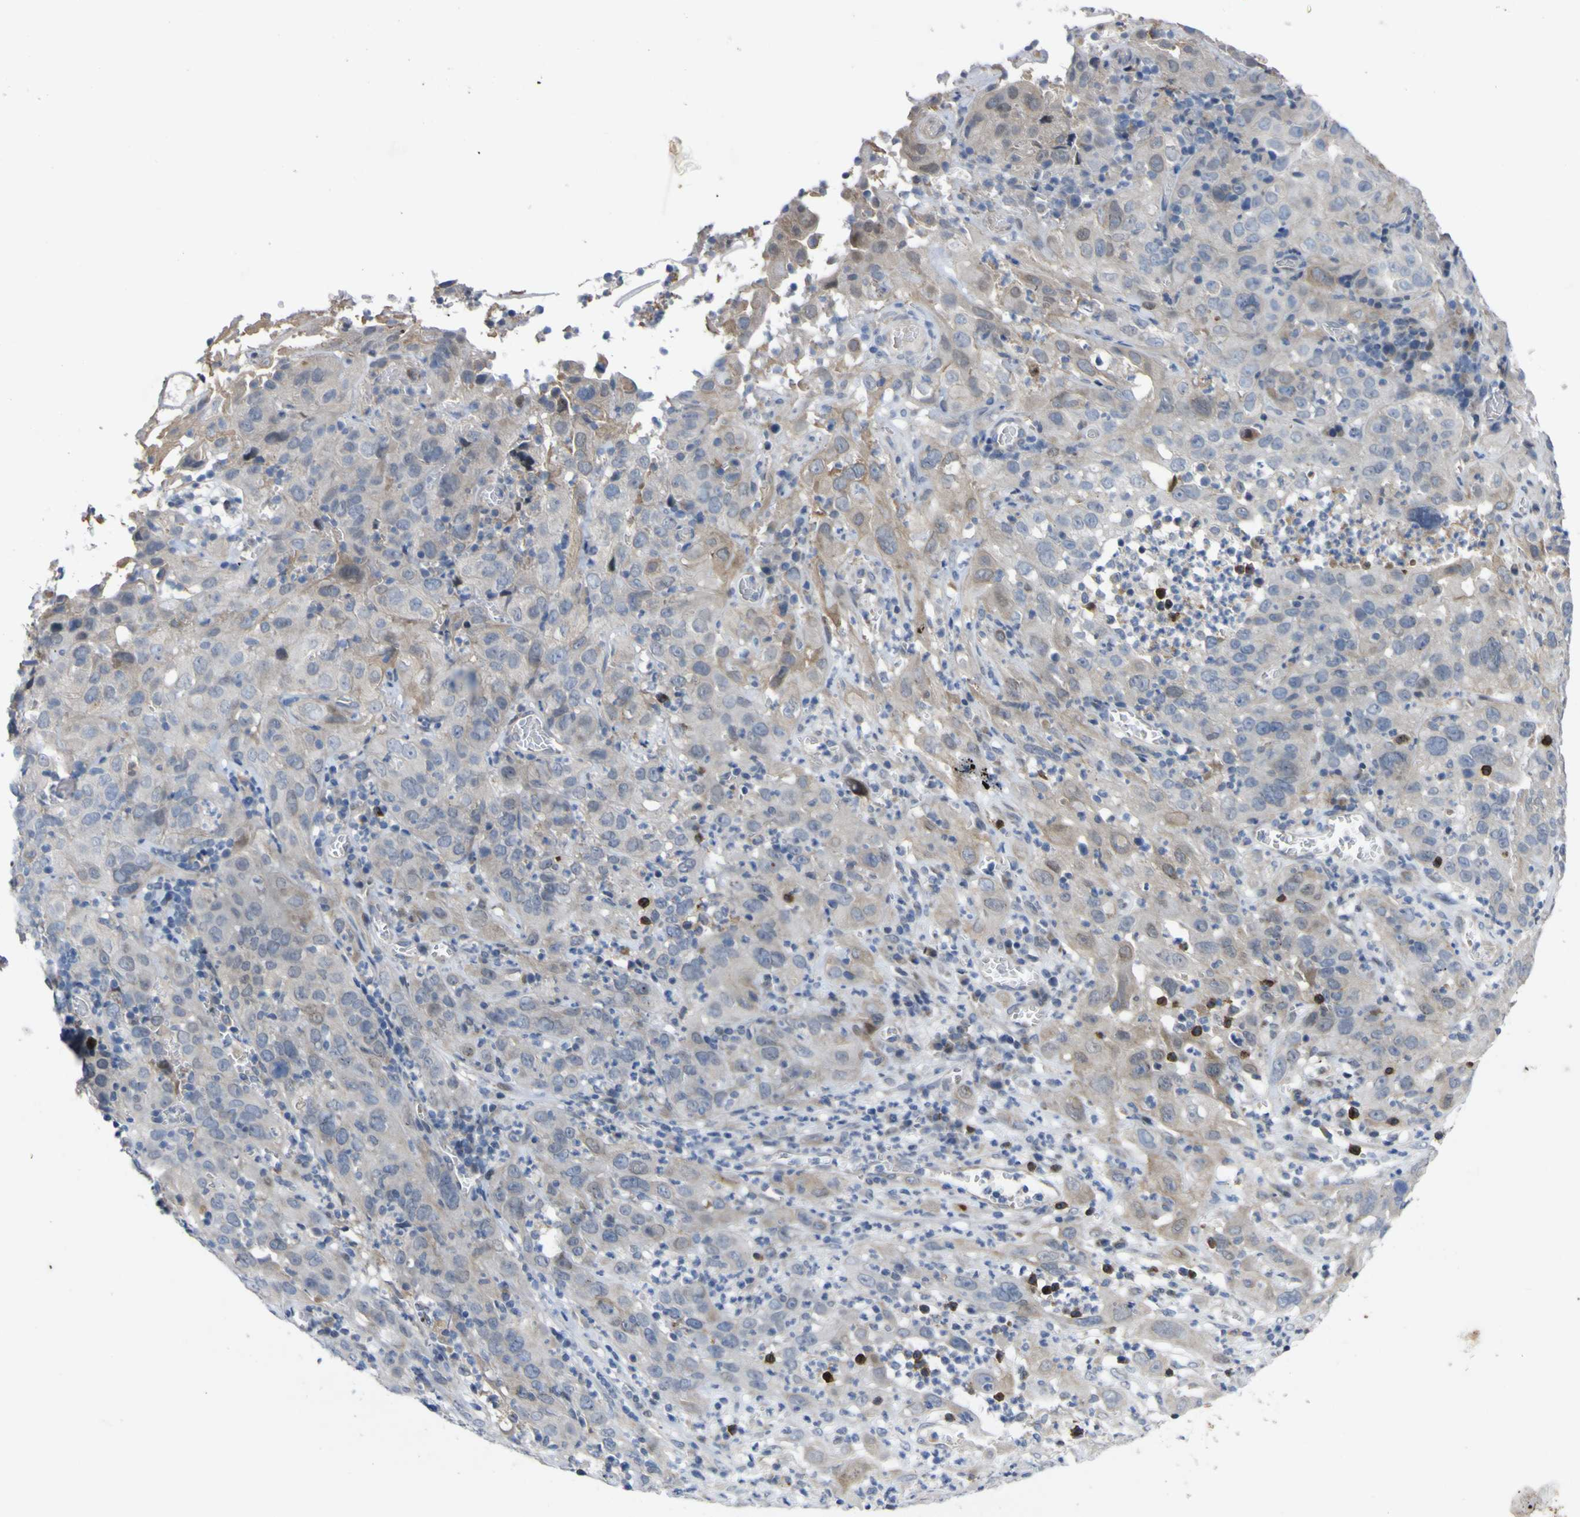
{"staining": {"intensity": "weak", "quantity": "<25%", "location": "cytoplasmic/membranous"}, "tissue": "cervical cancer", "cell_type": "Tumor cells", "image_type": "cancer", "snomed": [{"axis": "morphology", "description": "Squamous cell carcinoma, NOS"}, {"axis": "topography", "description": "Cervix"}], "caption": "Cervical cancer (squamous cell carcinoma) was stained to show a protein in brown. There is no significant expression in tumor cells.", "gene": "NAV1", "patient": {"sex": "female", "age": 32}}